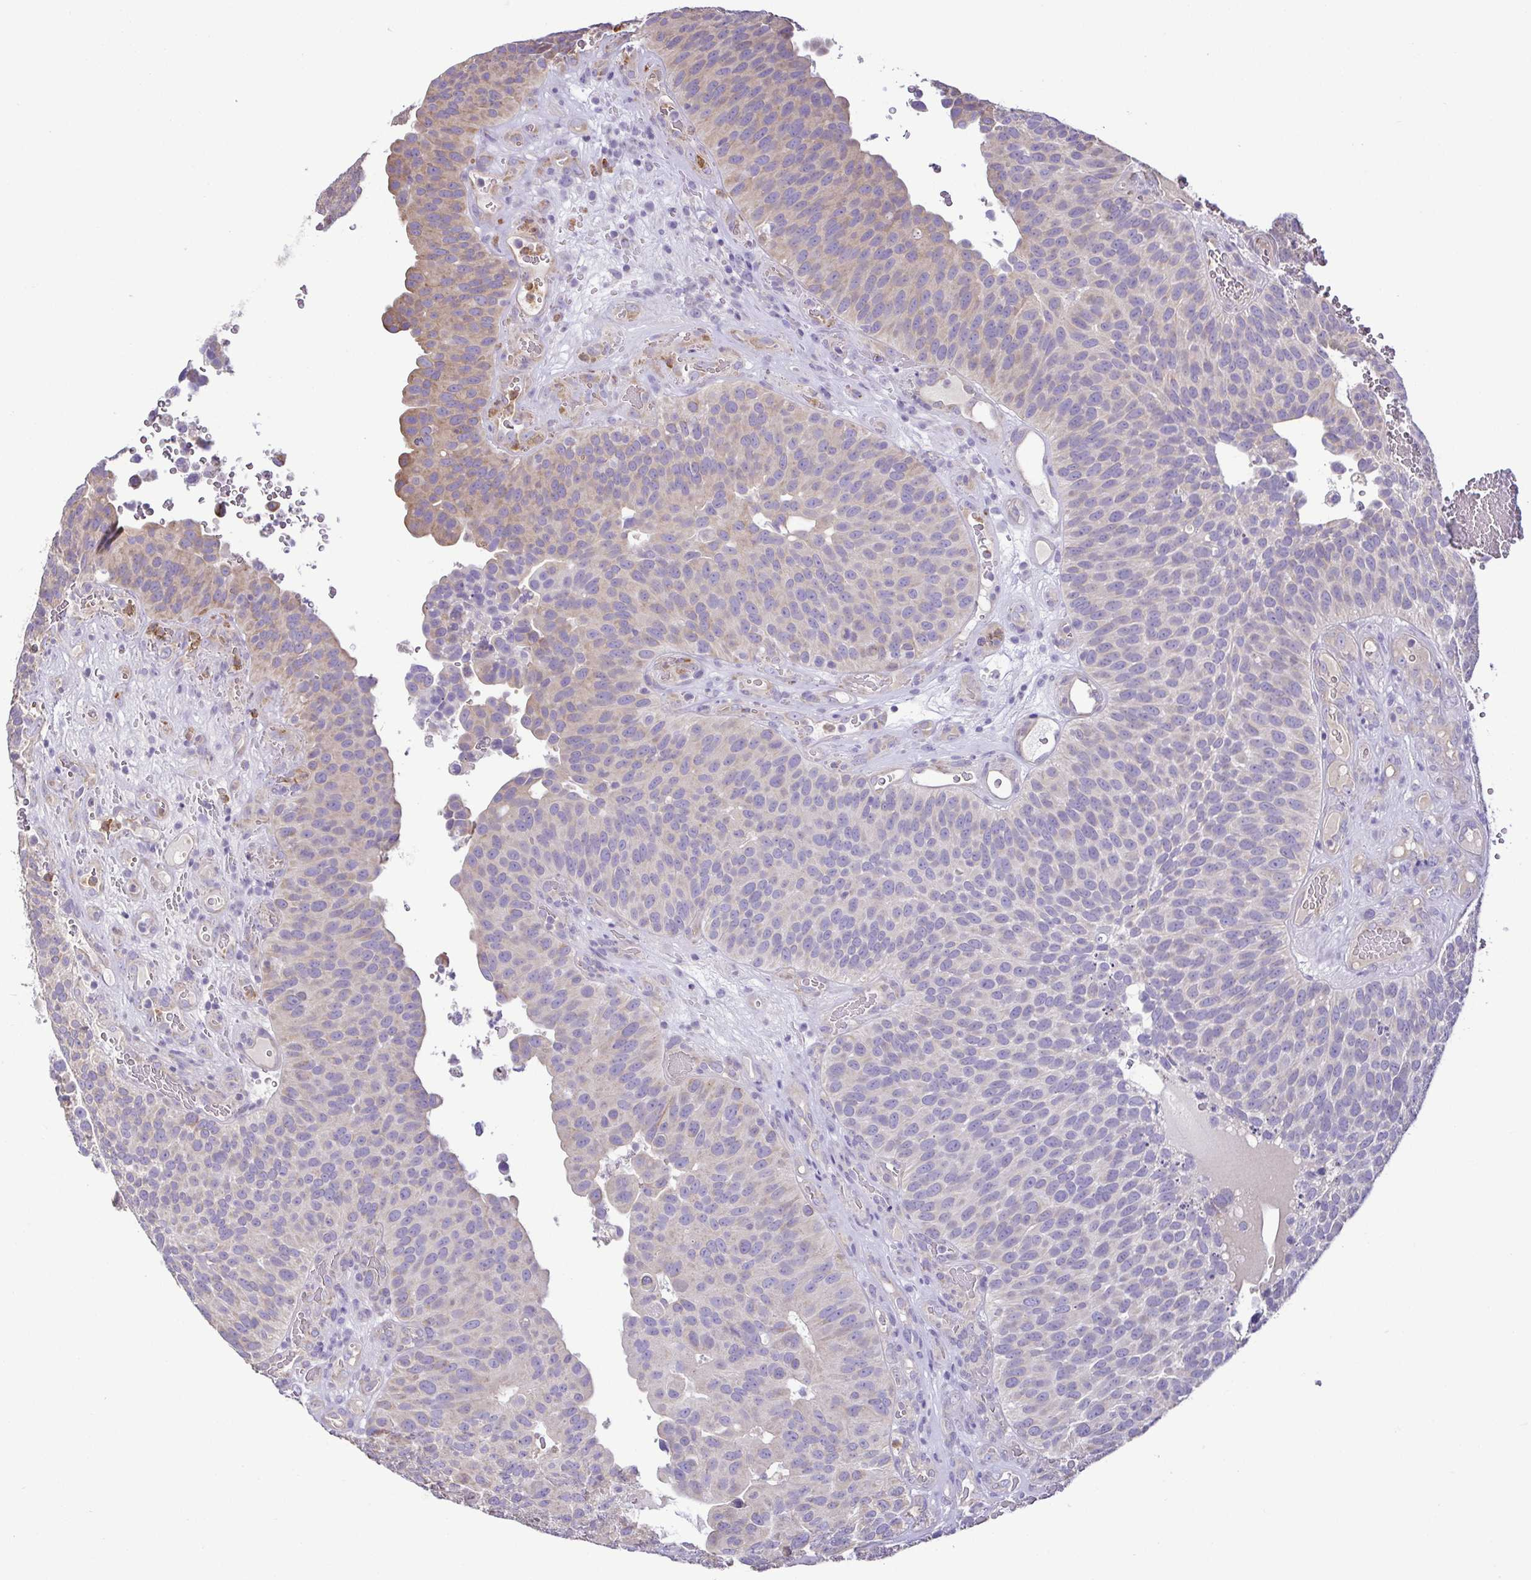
{"staining": {"intensity": "weak", "quantity": "25%-75%", "location": "cytoplasmic/membranous"}, "tissue": "urothelial cancer", "cell_type": "Tumor cells", "image_type": "cancer", "snomed": [{"axis": "morphology", "description": "Urothelial carcinoma, Low grade"}, {"axis": "topography", "description": "Urinary bladder"}], "caption": "Immunohistochemistry of human urothelial cancer reveals low levels of weak cytoplasmic/membranous expression in approximately 25%-75% of tumor cells.", "gene": "MYL10", "patient": {"sex": "male", "age": 76}}